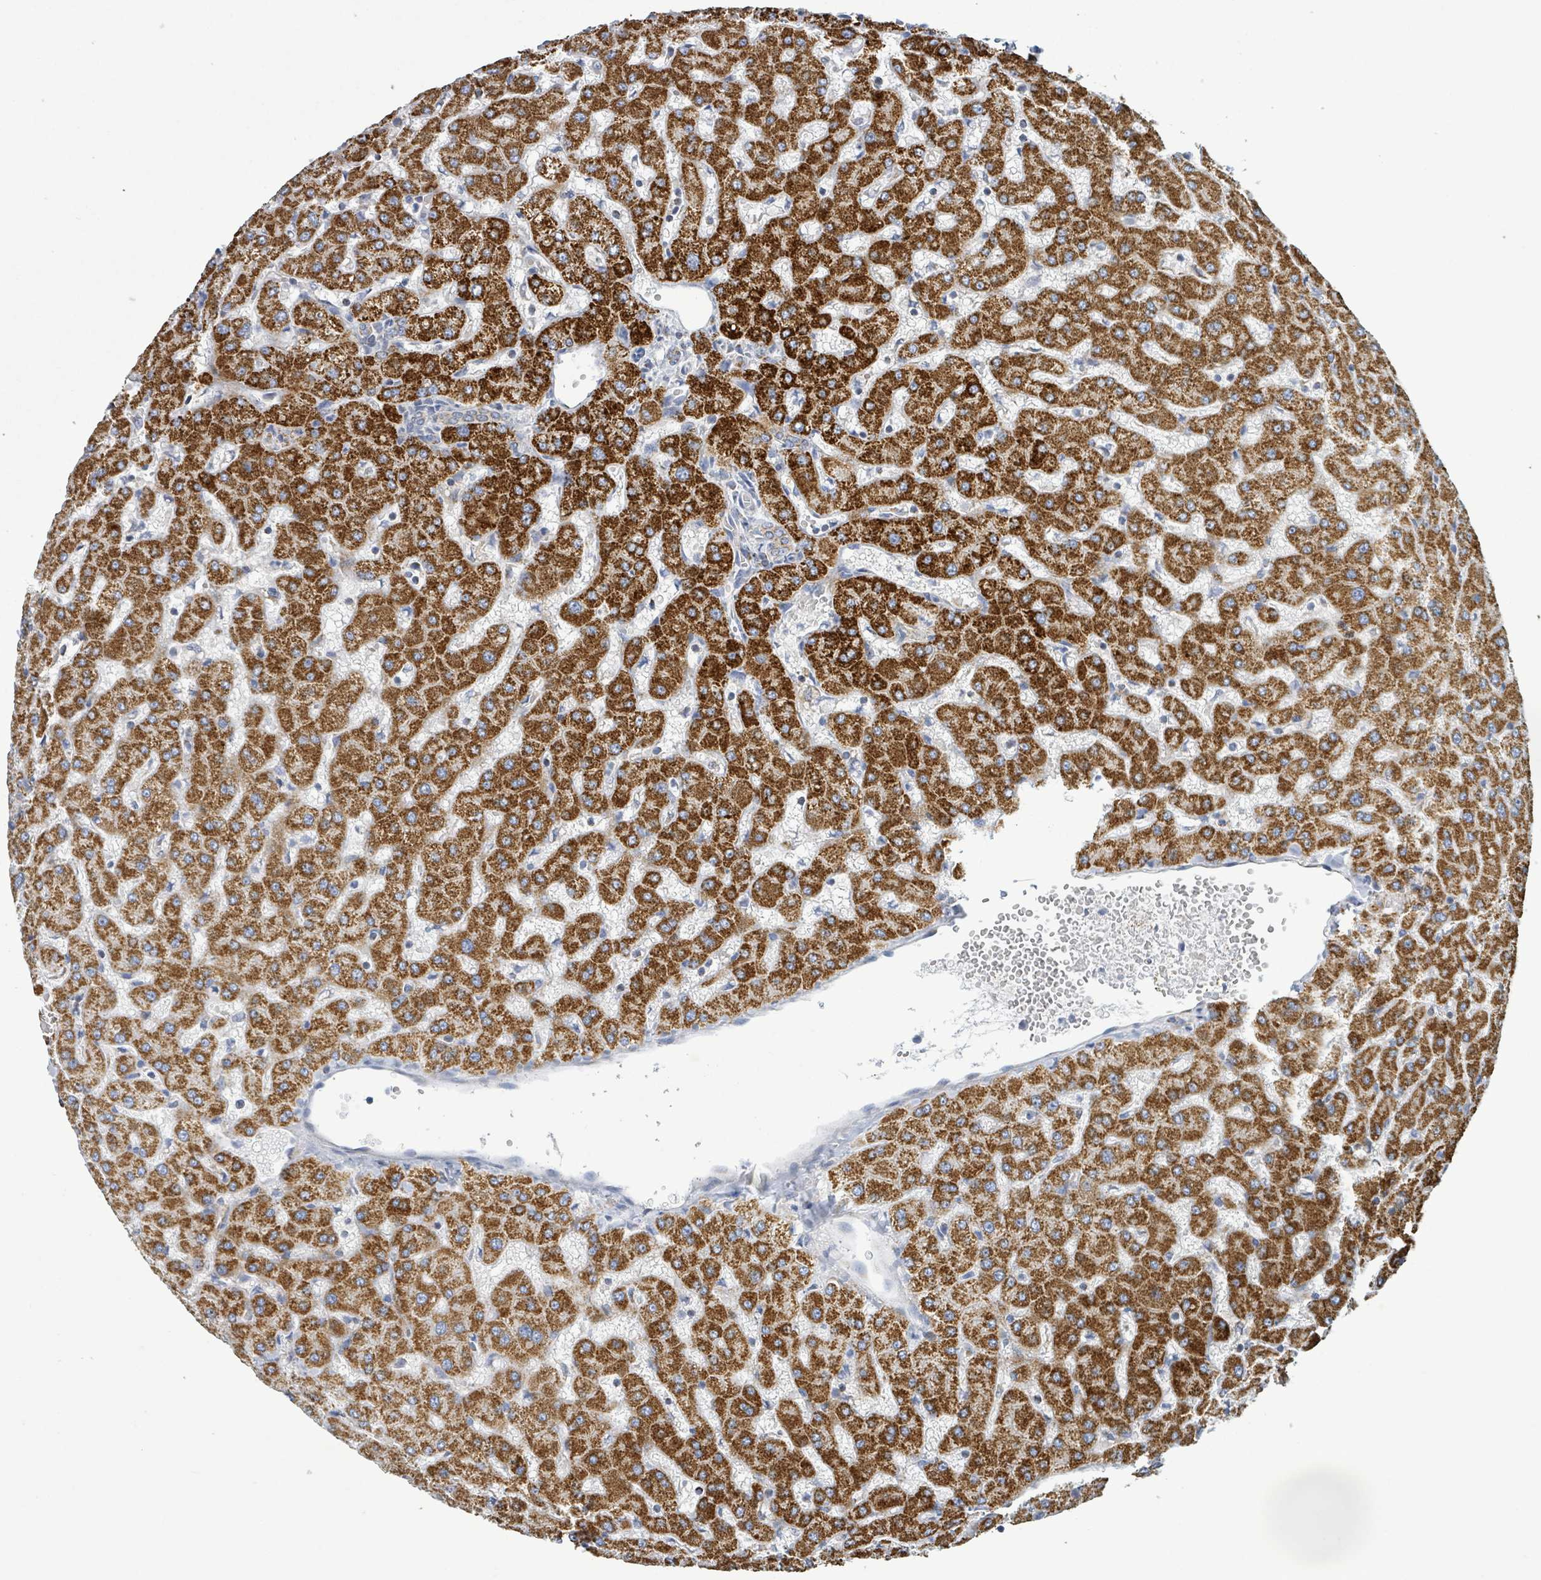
{"staining": {"intensity": "negative", "quantity": "none", "location": "none"}, "tissue": "liver", "cell_type": "Cholangiocytes", "image_type": "normal", "snomed": [{"axis": "morphology", "description": "Normal tissue, NOS"}, {"axis": "topography", "description": "Liver"}], "caption": "High magnification brightfield microscopy of unremarkable liver stained with DAB (3,3'-diaminobenzidine) (brown) and counterstained with hematoxylin (blue): cholangiocytes show no significant staining.", "gene": "SUCLG2", "patient": {"sex": "female", "age": 63}}